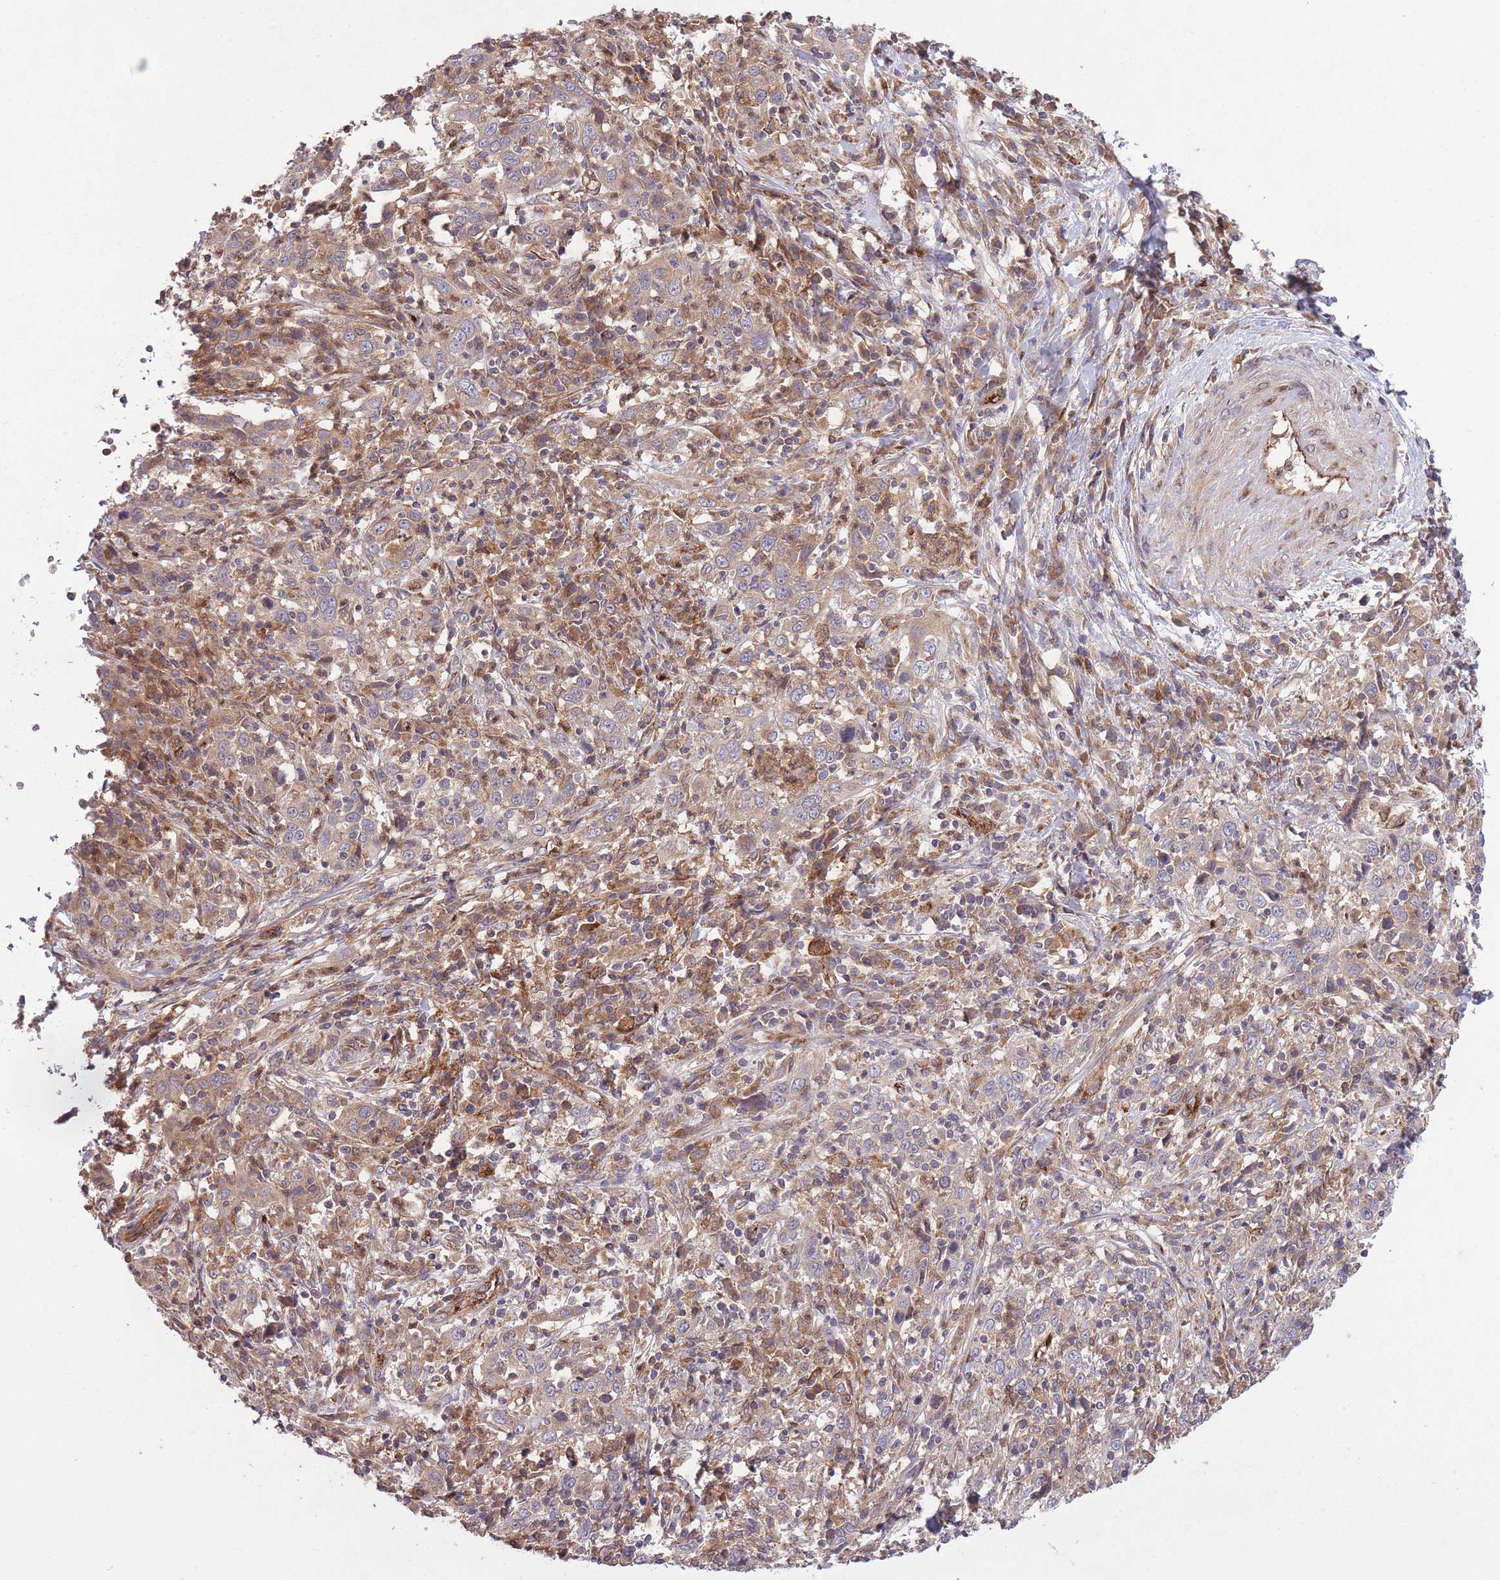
{"staining": {"intensity": "weak", "quantity": "25%-75%", "location": "cytoplasmic/membranous"}, "tissue": "cervical cancer", "cell_type": "Tumor cells", "image_type": "cancer", "snomed": [{"axis": "morphology", "description": "Squamous cell carcinoma, NOS"}, {"axis": "topography", "description": "Cervix"}], "caption": "Protein staining by IHC shows weak cytoplasmic/membranous staining in approximately 25%-75% of tumor cells in cervical cancer (squamous cell carcinoma). (DAB (3,3'-diaminobenzidine) IHC with brightfield microscopy, high magnification).", "gene": "CISH", "patient": {"sex": "female", "age": 46}}